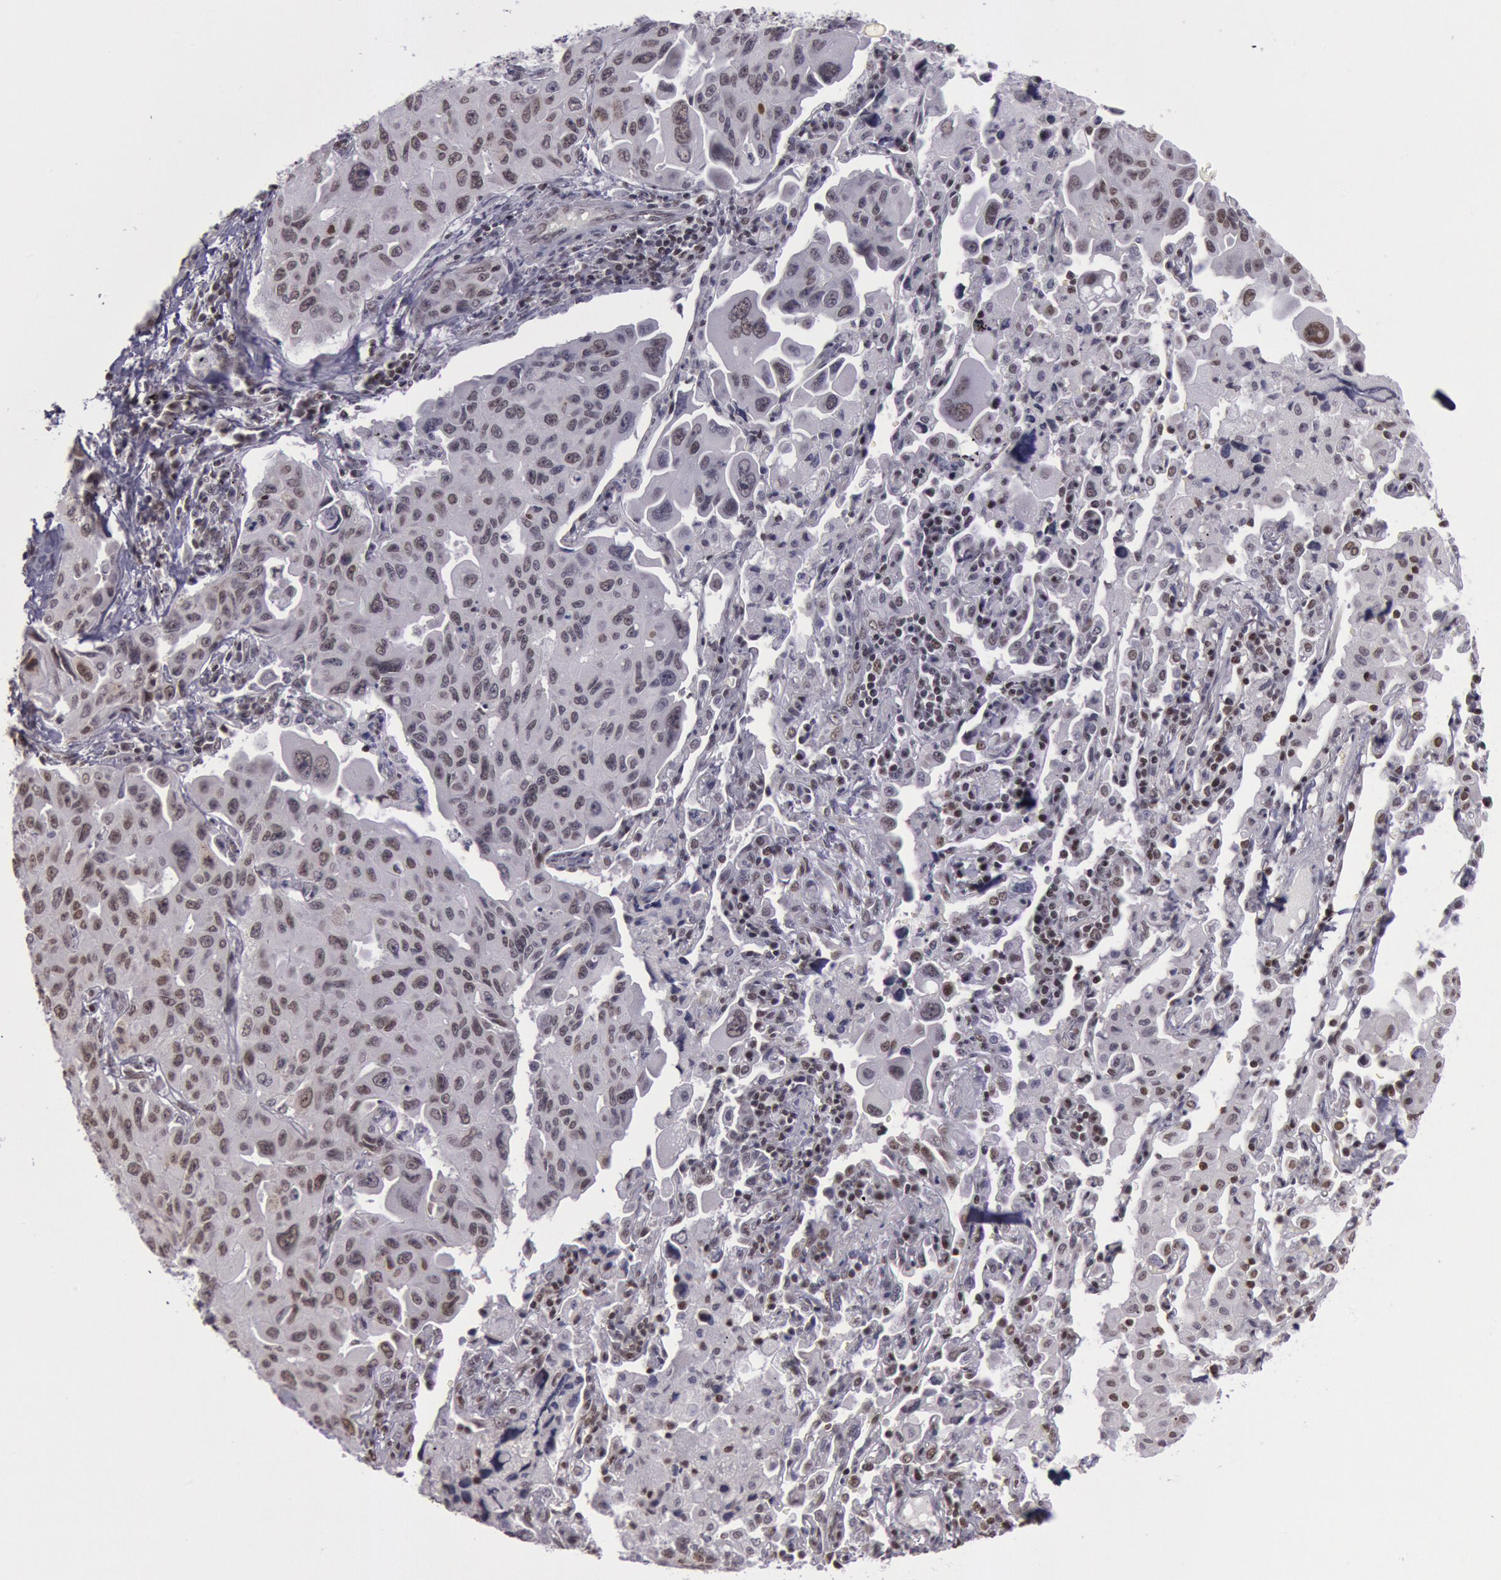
{"staining": {"intensity": "moderate", "quantity": ">75%", "location": "nuclear"}, "tissue": "lung cancer", "cell_type": "Tumor cells", "image_type": "cancer", "snomed": [{"axis": "morphology", "description": "Adenocarcinoma, NOS"}, {"axis": "topography", "description": "Lung"}], "caption": "Protein expression analysis of lung cancer (adenocarcinoma) displays moderate nuclear expression in about >75% of tumor cells.", "gene": "NKAP", "patient": {"sex": "male", "age": 64}}